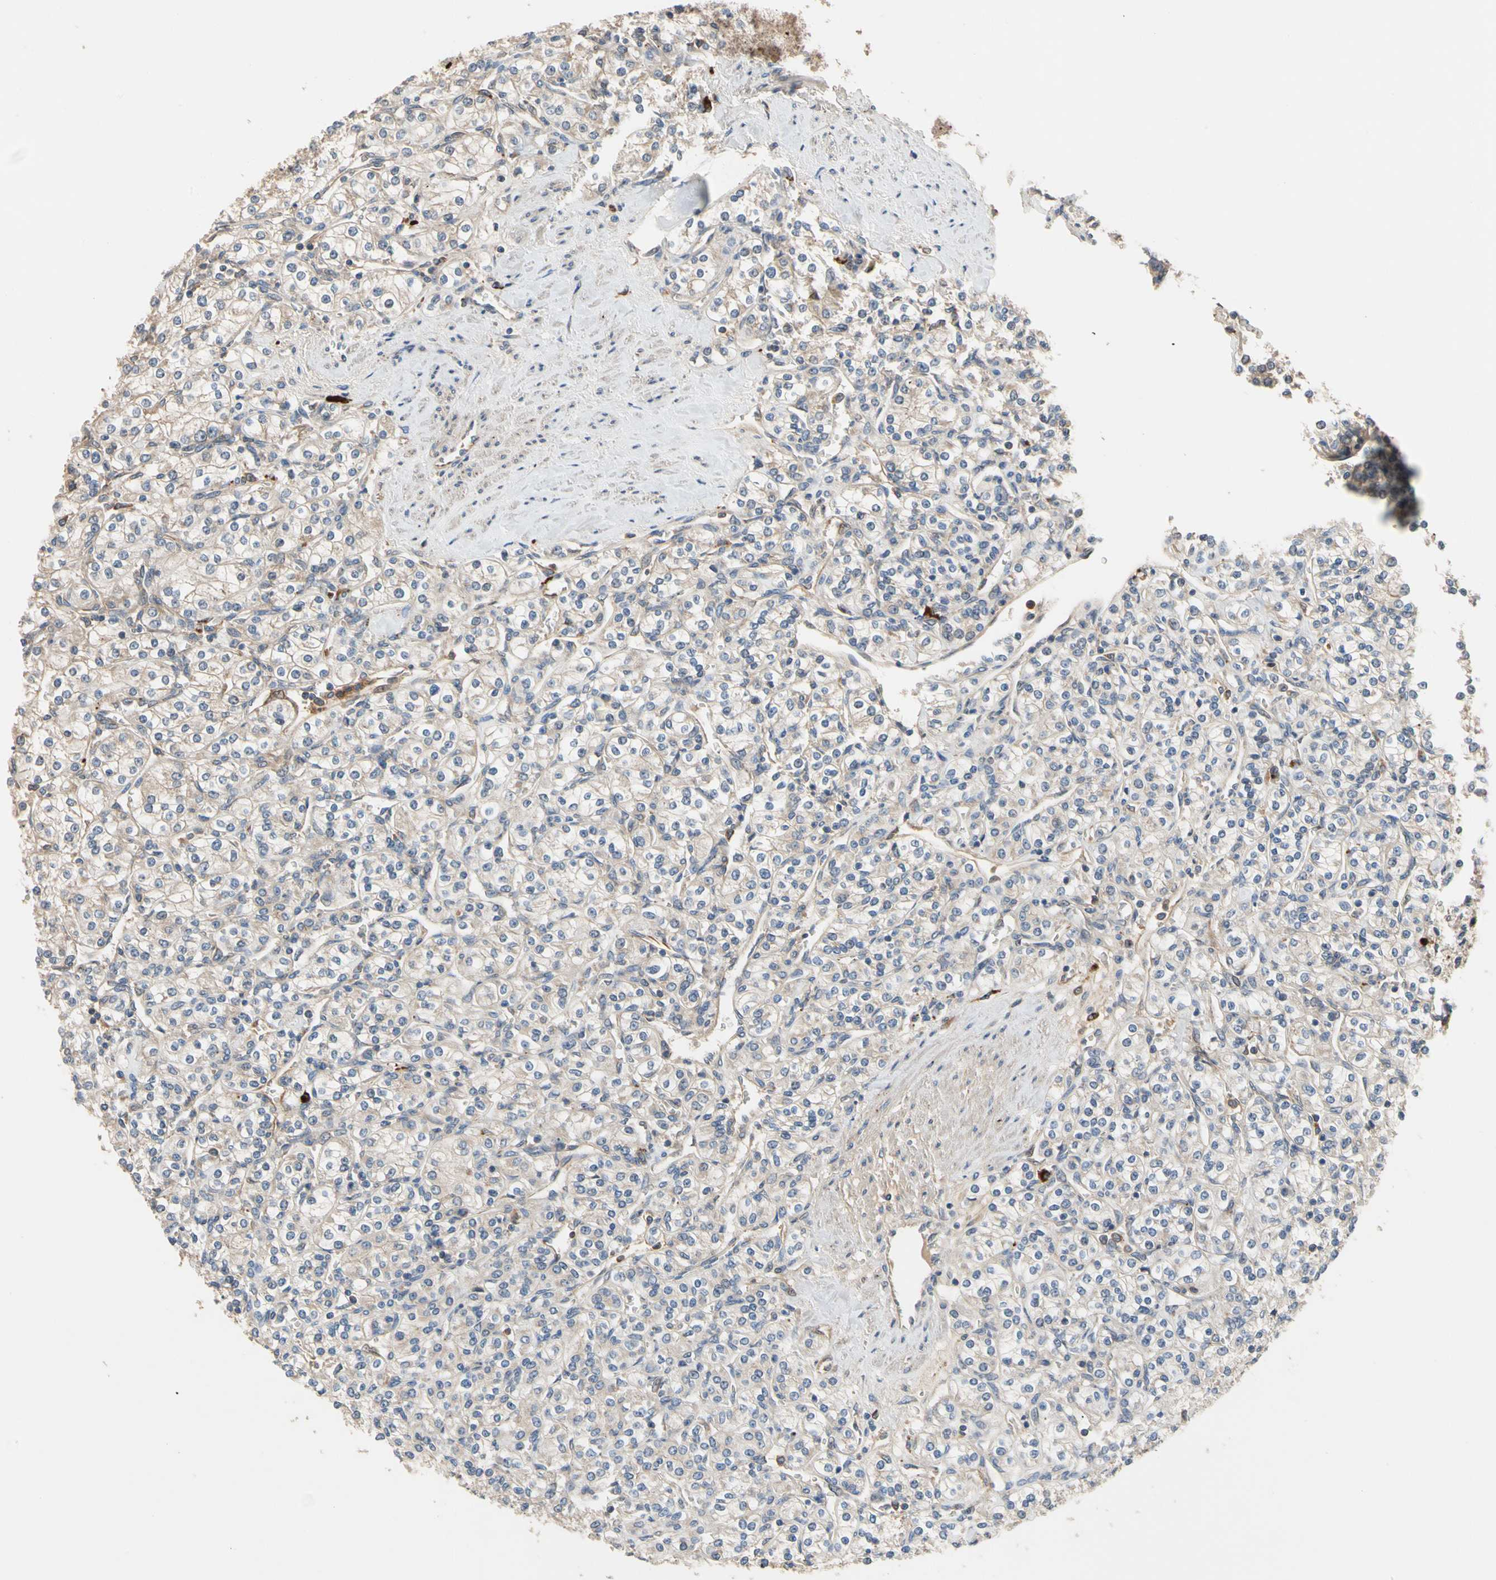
{"staining": {"intensity": "weak", "quantity": "<25%", "location": "cytoplasmic/membranous"}, "tissue": "renal cancer", "cell_type": "Tumor cells", "image_type": "cancer", "snomed": [{"axis": "morphology", "description": "Adenocarcinoma, NOS"}, {"axis": "topography", "description": "Kidney"}], "caption": "The immunohistochemistry (IHC) micrograph has no significant staining in tumor cells of adenocarcinoma (renal) tissue.", "gene": "FGD6", "patient": {"sex": "male", "age": 77}}